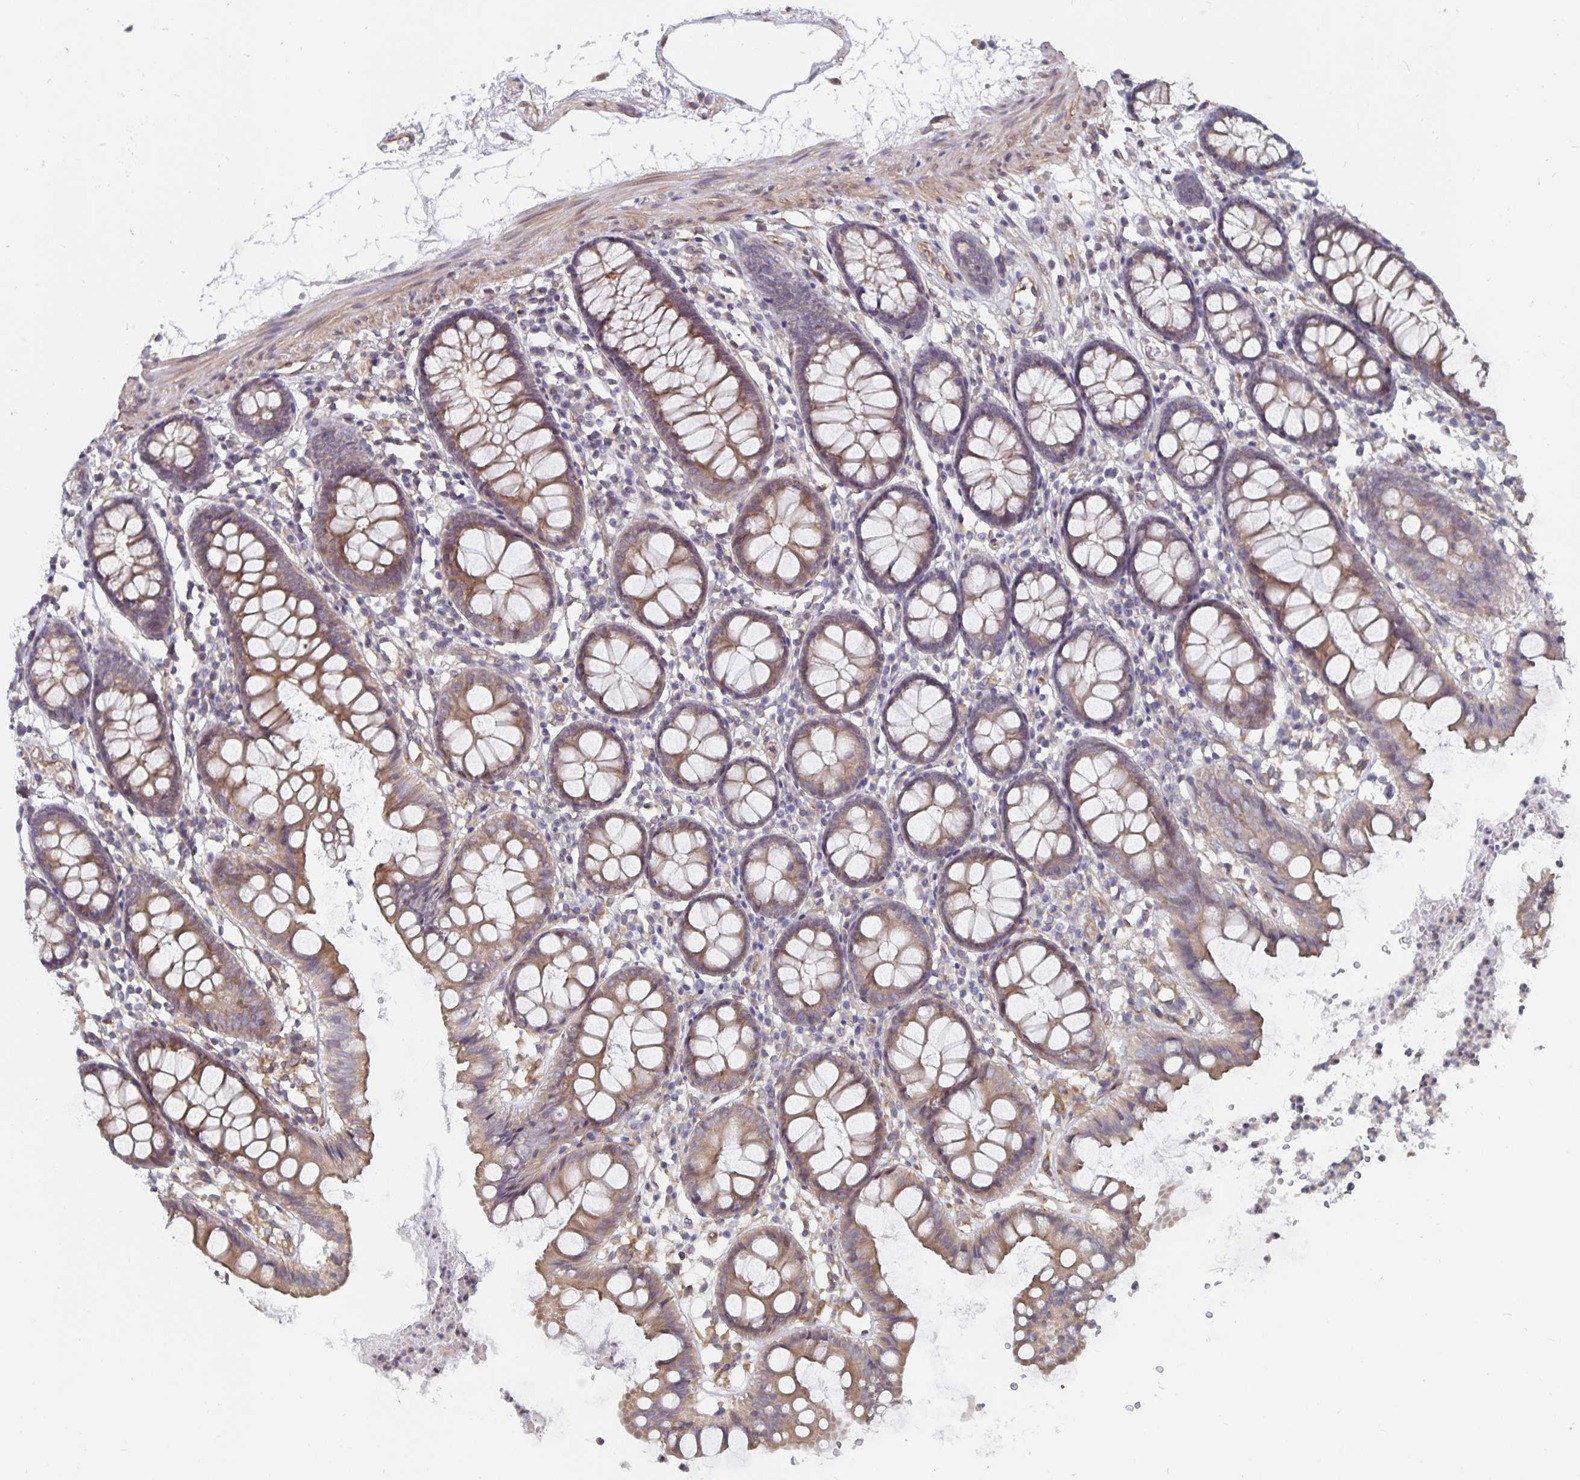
{"staining": {"intensity": "negative", "quantity": "none", "location": "none"}, "tissue": "colon", "cell_type": "Endothelial cells", "image_type": "normal", "snomed": [{"axis": "morphology", "description": "Normal tissue, NOS"}, {"axis": "topography", "description": "Colon"}], "caption": "This histopathology image is of benign colon stained with IHC to label a protein in brown with the nuclei are counter-stained blue. There is no expression in endothelial cells.", "gene": "BCAP29", "patient": {"sex": "female", "age": 84}}